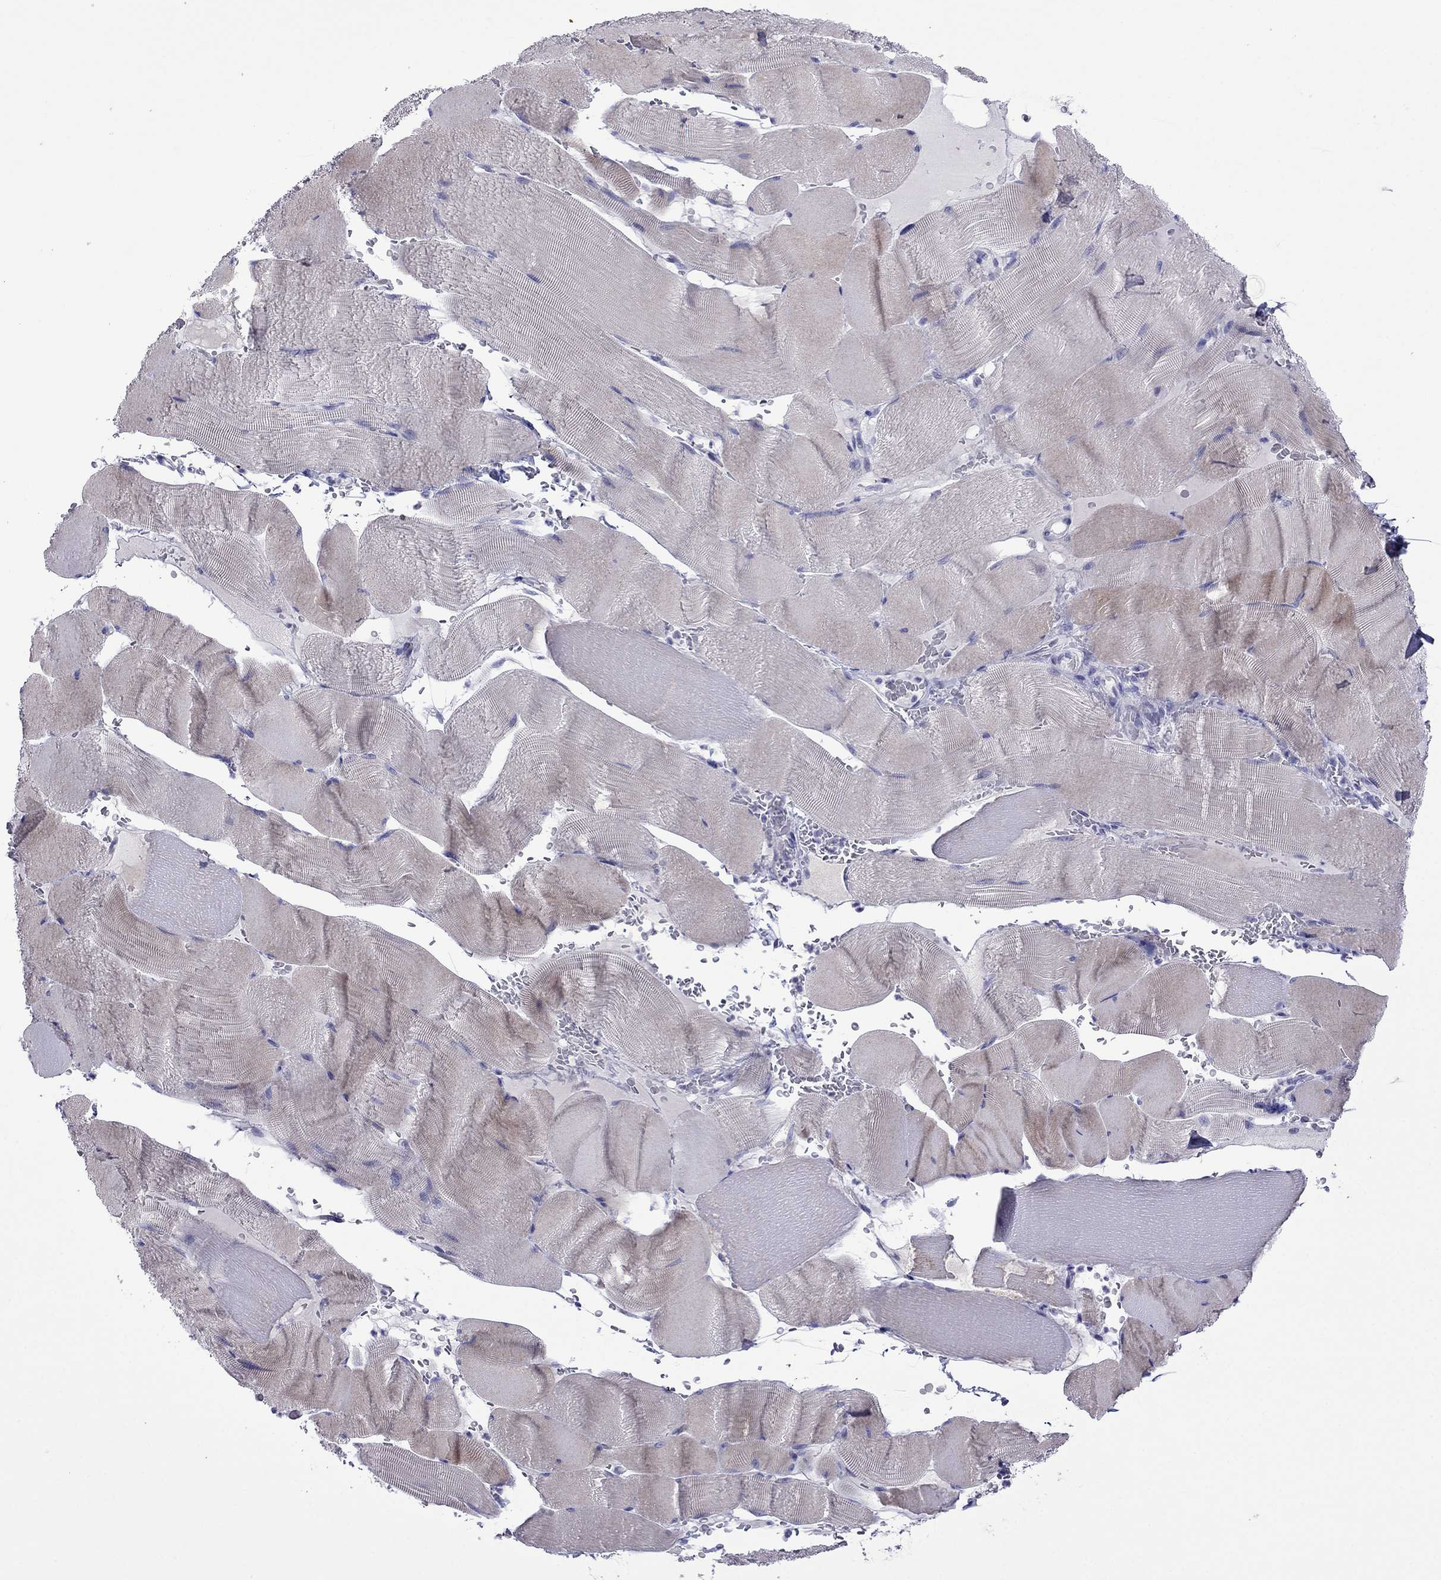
{"staining": {"intensity": "weak", "quantity": "<25%", "location": "cytoplasmic/membranous"}, "tissue": "skeletal muscle", "cell_type": "Myocytes", "image_type": "normal", "snomed": [{"axis": "morphology", "description": "Normal tissue, NOS"}, {"axis": "topography", "description": "Skeletal muscle"}], "caption": "This is a photomicrograph of immunohistochemistry (IHC) staining of benign skeletal muscle, which shows no positivity in myocytes.", "gene": "PCDHA6", "patient": {"sex": "male", "age": 56}}